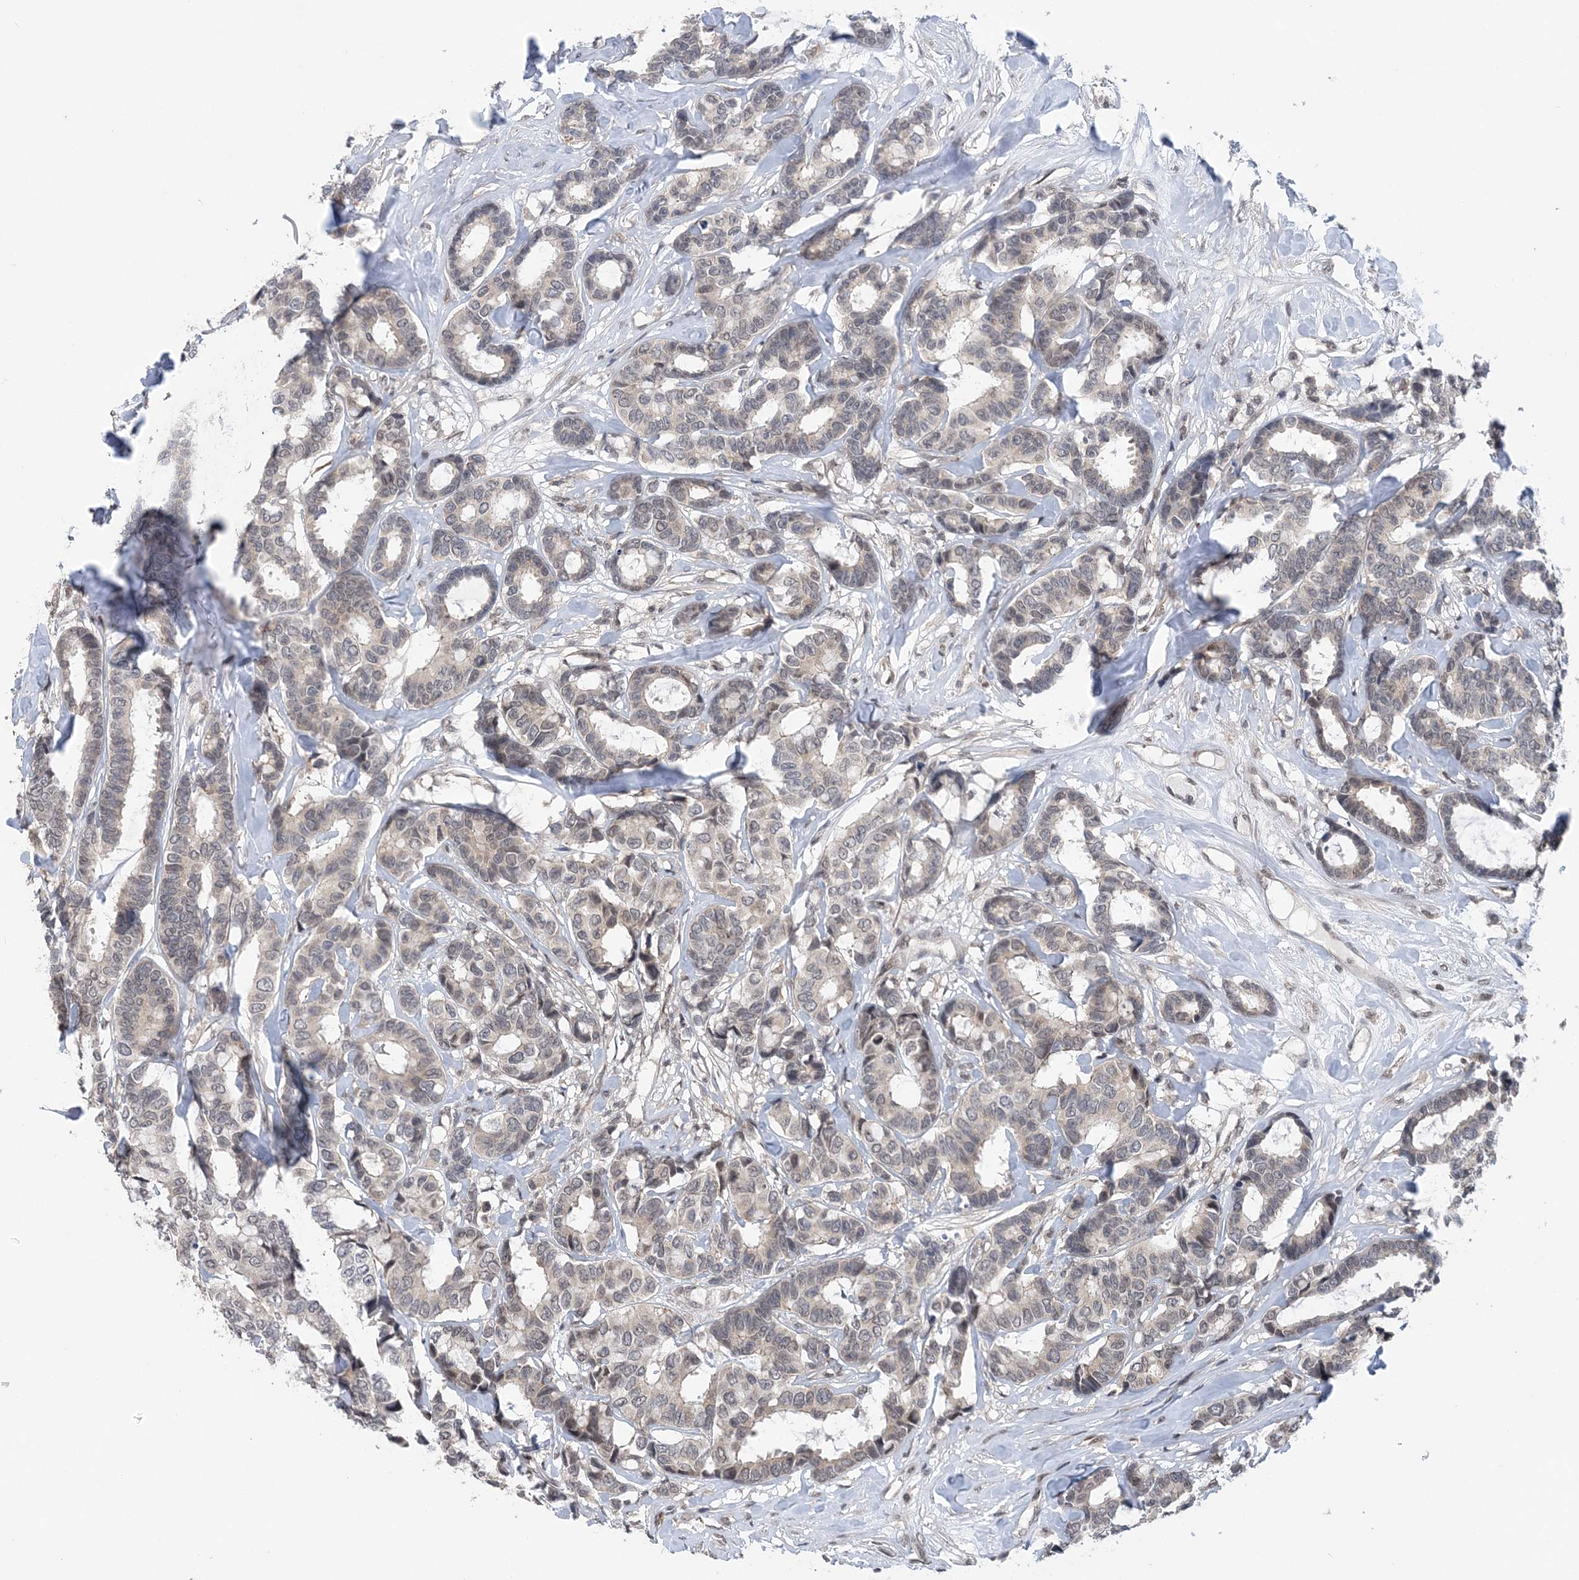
{"staining": {"intensity": "weak", "quantity": "25%-75%", "location": "nuclear"}, "tissue": "breast cancer", "cell_type": "Tumor cells", "image_type": "cancer", "snomed": [{"axis": "morphology", "description": "Duct carcinoma"}, {"axis": "topography", "description": "Breast"}], "caption": "The immunohistochemical stain shows weak nuclear positivity in tumor cells of breast infiltrating ductal carcinoma tissue.", "gene": "CCDC152", "patient": {"sex": "female", "age": 87}}